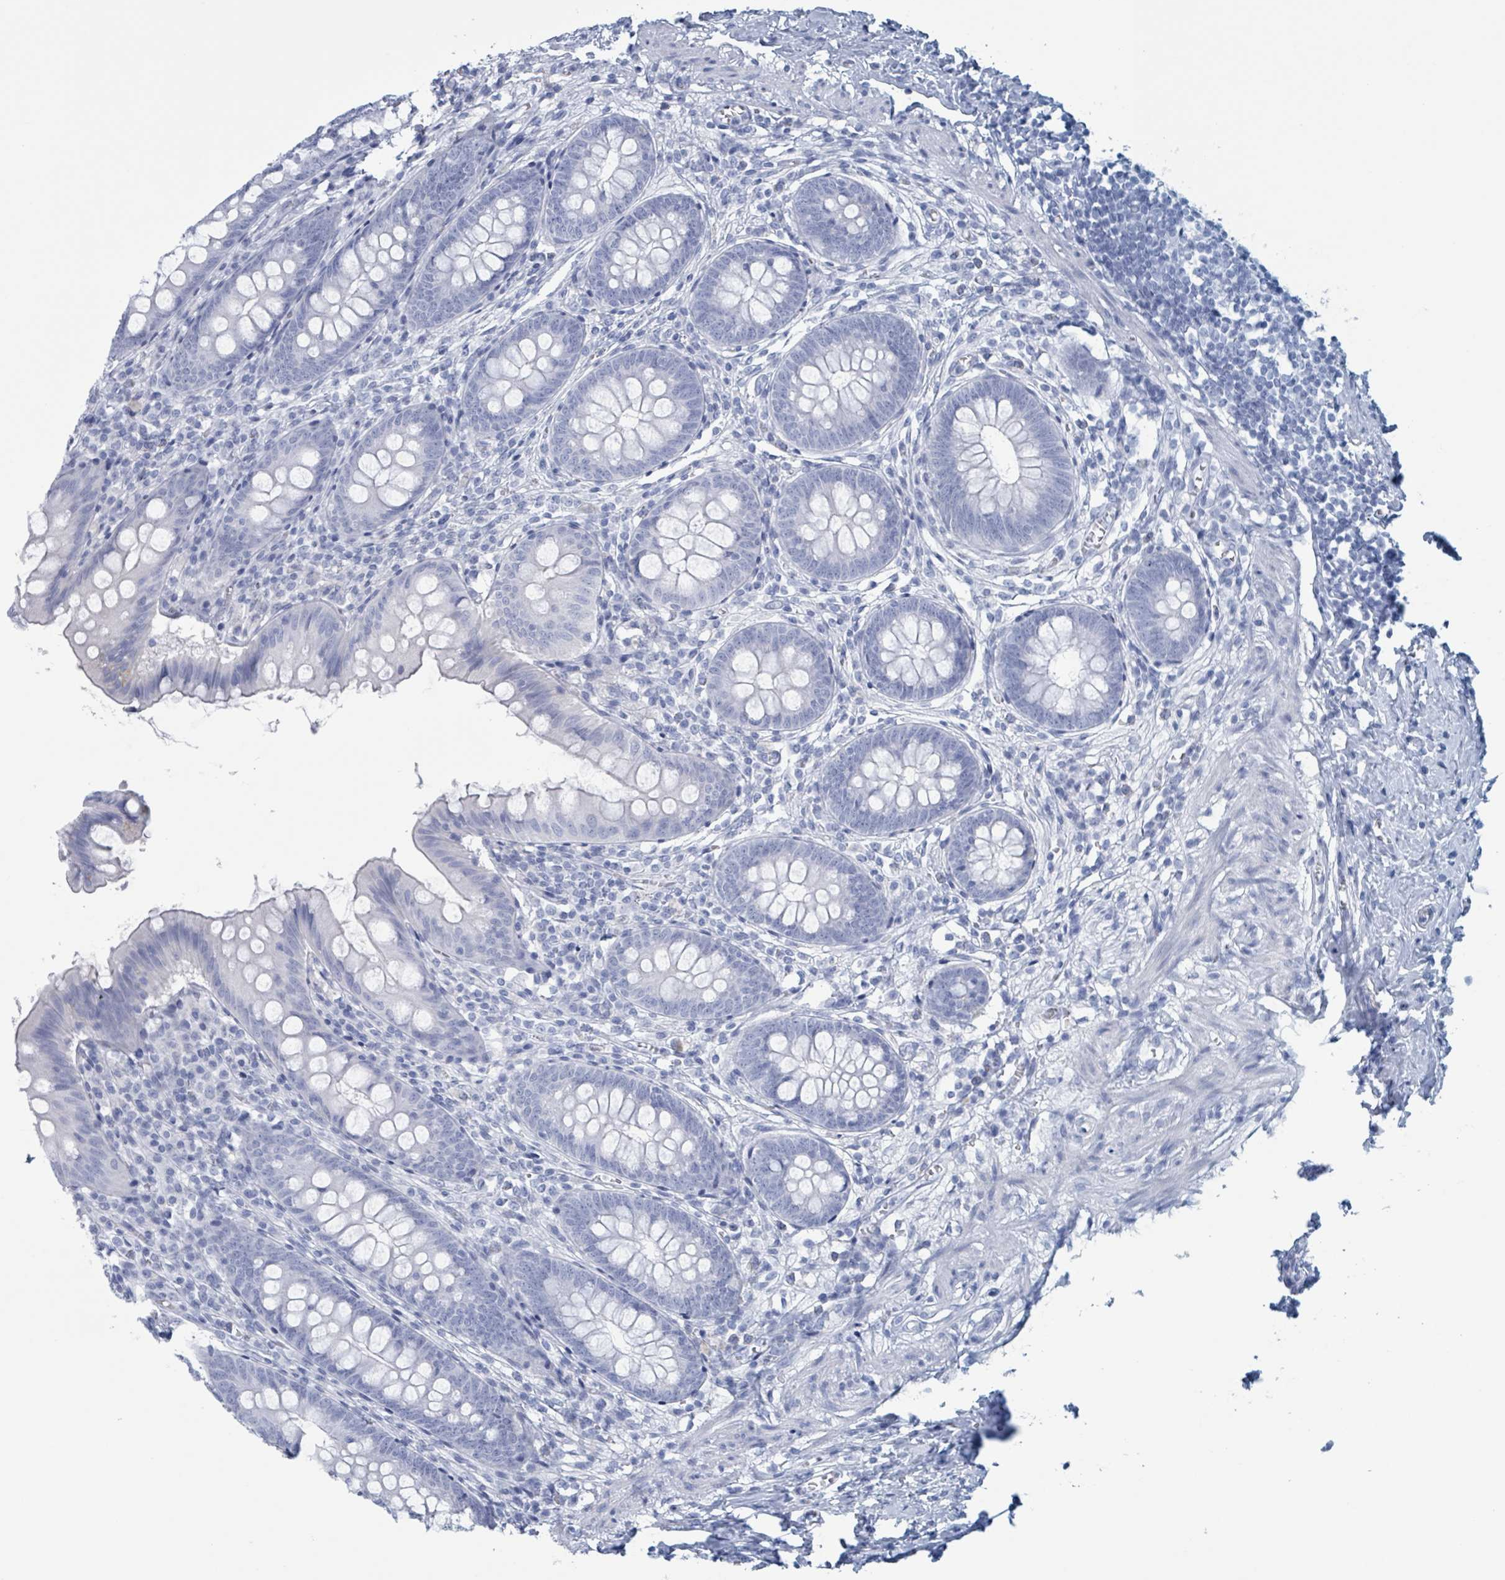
{"staining": {"intensity": "negative", "quantity": "none", "location": "none"}, "tissue": "appendix", "cell_type": "Glandular cells", "image_type": "normal", "snomed": [{"axis": "morphology", "description": "Normal tissue, NOS"}, {"axis": "topography", "description": "Appendix"}], "caption": "Human appendix stained for a protein using immunohistochemistry reveals no expression in glandular cells.", "gene": "KLK4", "patient": {"sex": "female", "age": 51}}